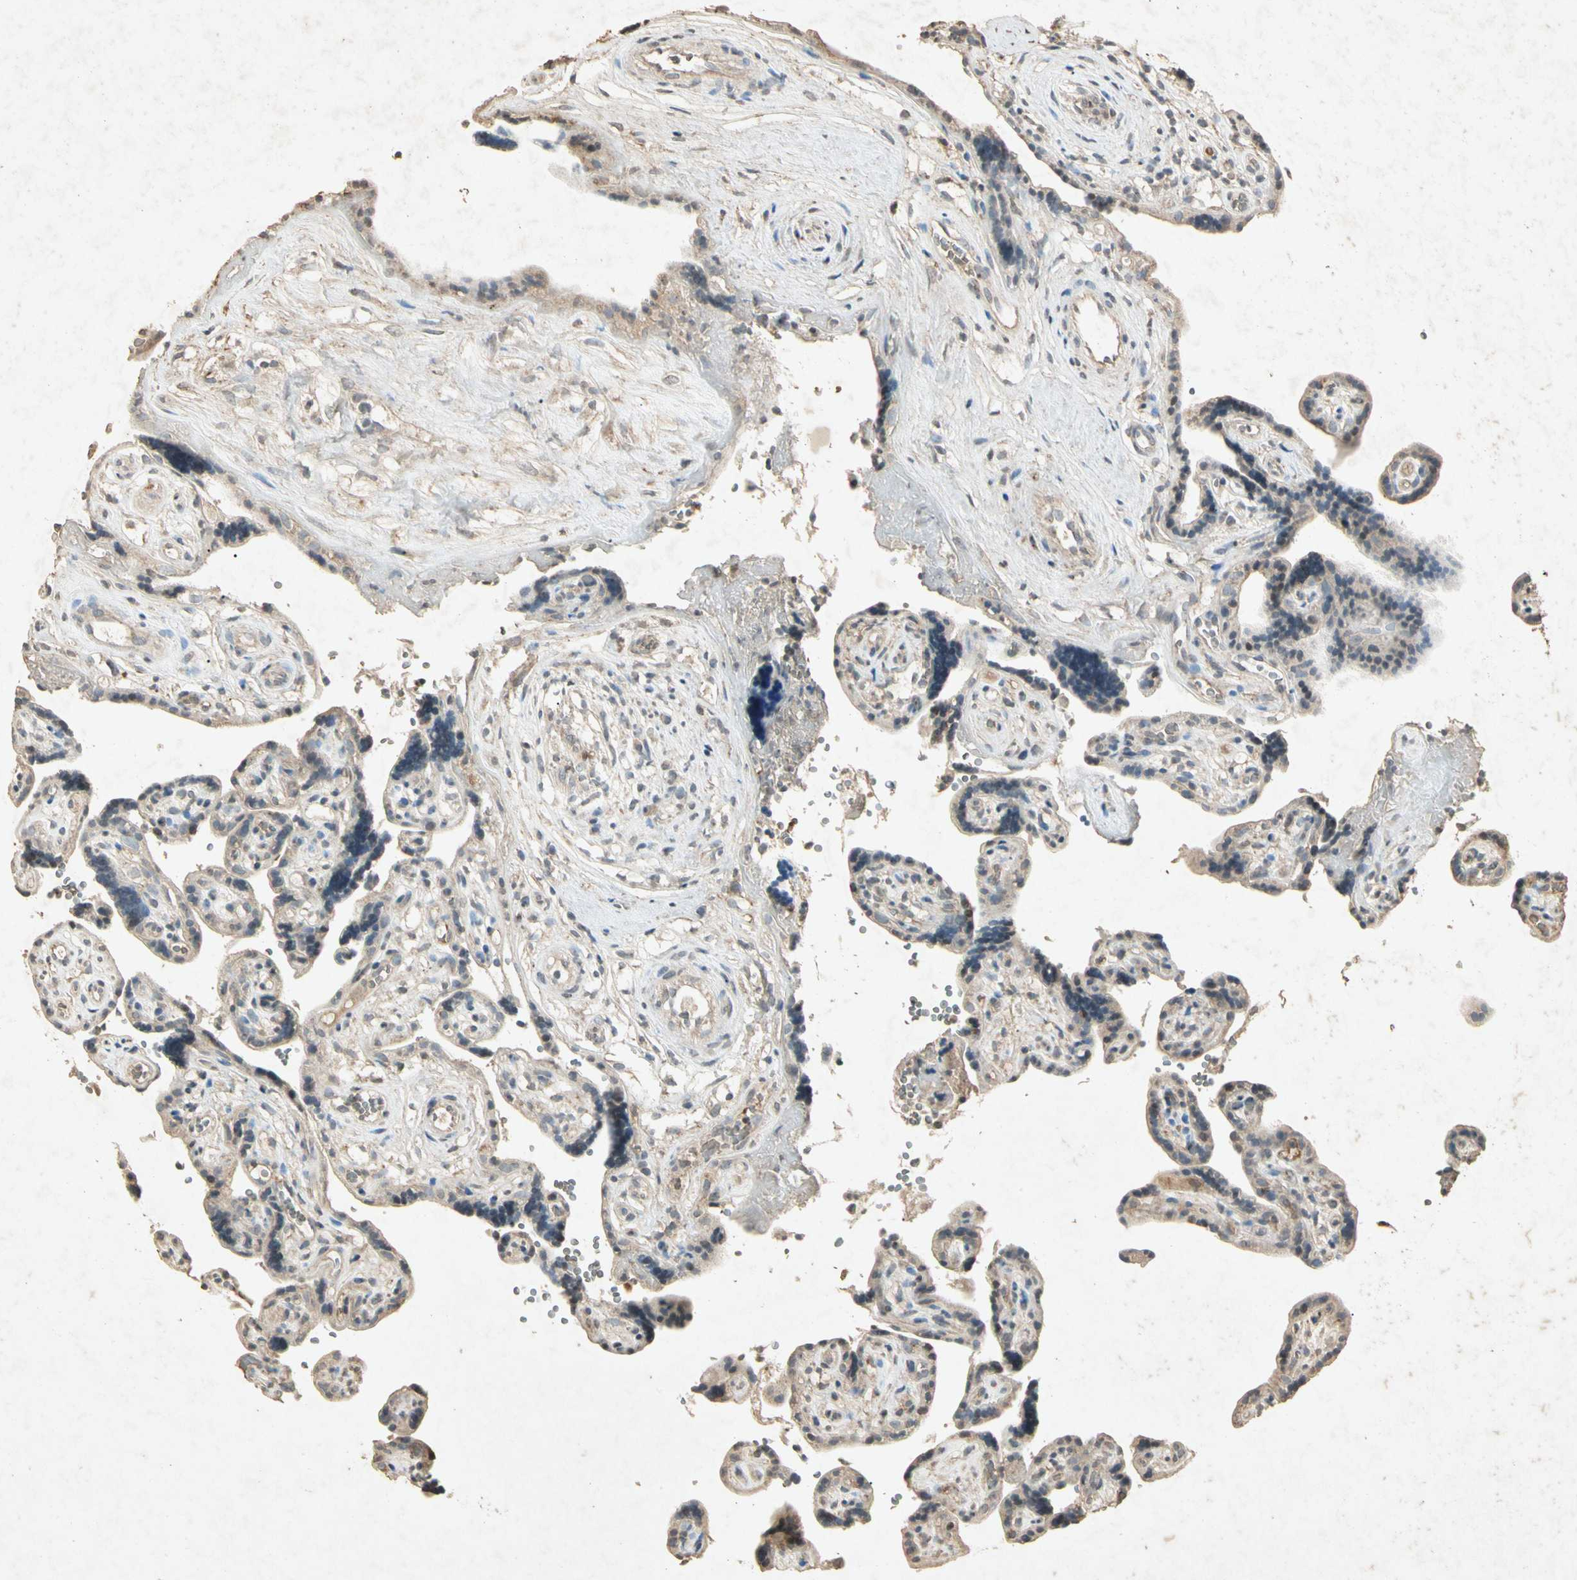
{"staining": {"intensity": "moderate", "quantity": ">75%", "location": "cytoplasmic/membranous"}, "tissue": "placenta", "cell_type": "Trophoblastic cells", "image_type": "normal", "snomed": [{"axis": "morphology", "description": "Normal tissue, NOS"}, {"axis": "topography", "description": "Placenta"}], "caption": "Approximately >75% of trophoblastic cells in unremarkable placenta display moderate cytoplasmic/membranous protein staining as visualized by brown immunohistochemical staining.", "gene": "MSRB1", "patient": {"sex": "female", "age": 30}}